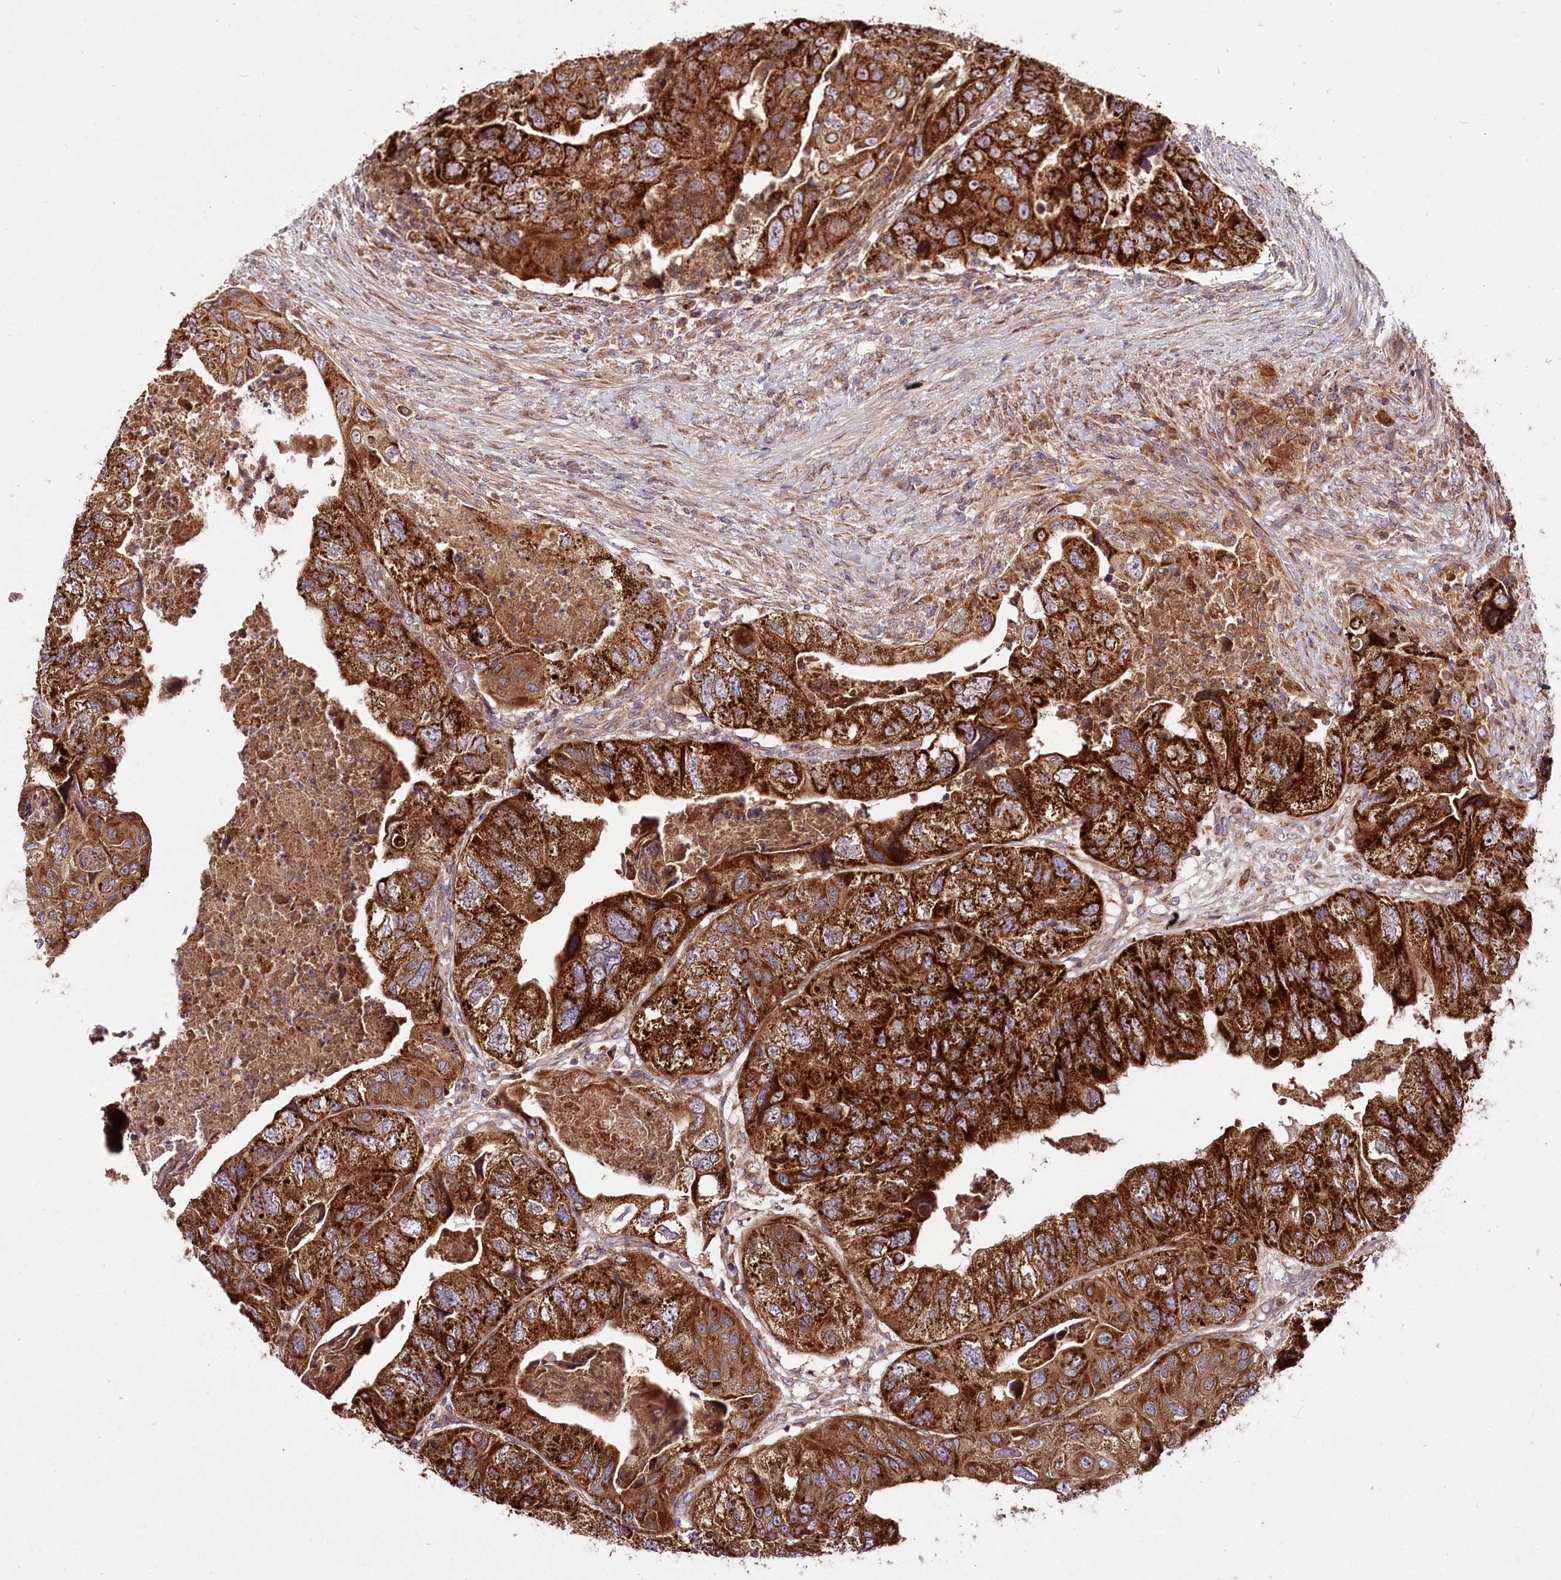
{"staining": {"intensity": "strong", "quantity": ">75%", "location": "cytoplasmic/membranous"}, "tissue": "colorectal cancer", "cell_type": "Tumor cells", "image_type": "cancer", "snomed": [{"axis": "morphology", "description": "Adenocarcinoma, NOS"}, {"axis": "topography", "description": "Rectum"}], "caption": "Colorectal cancer (adenocarcinoma) was stained to show a protein in brown. There is high levels of strong cytoplasmic/membranous expression in approximately >75% of tumor cells.", "gene": "RAB7A", "patient": {"sex": "male", "age": 63}}